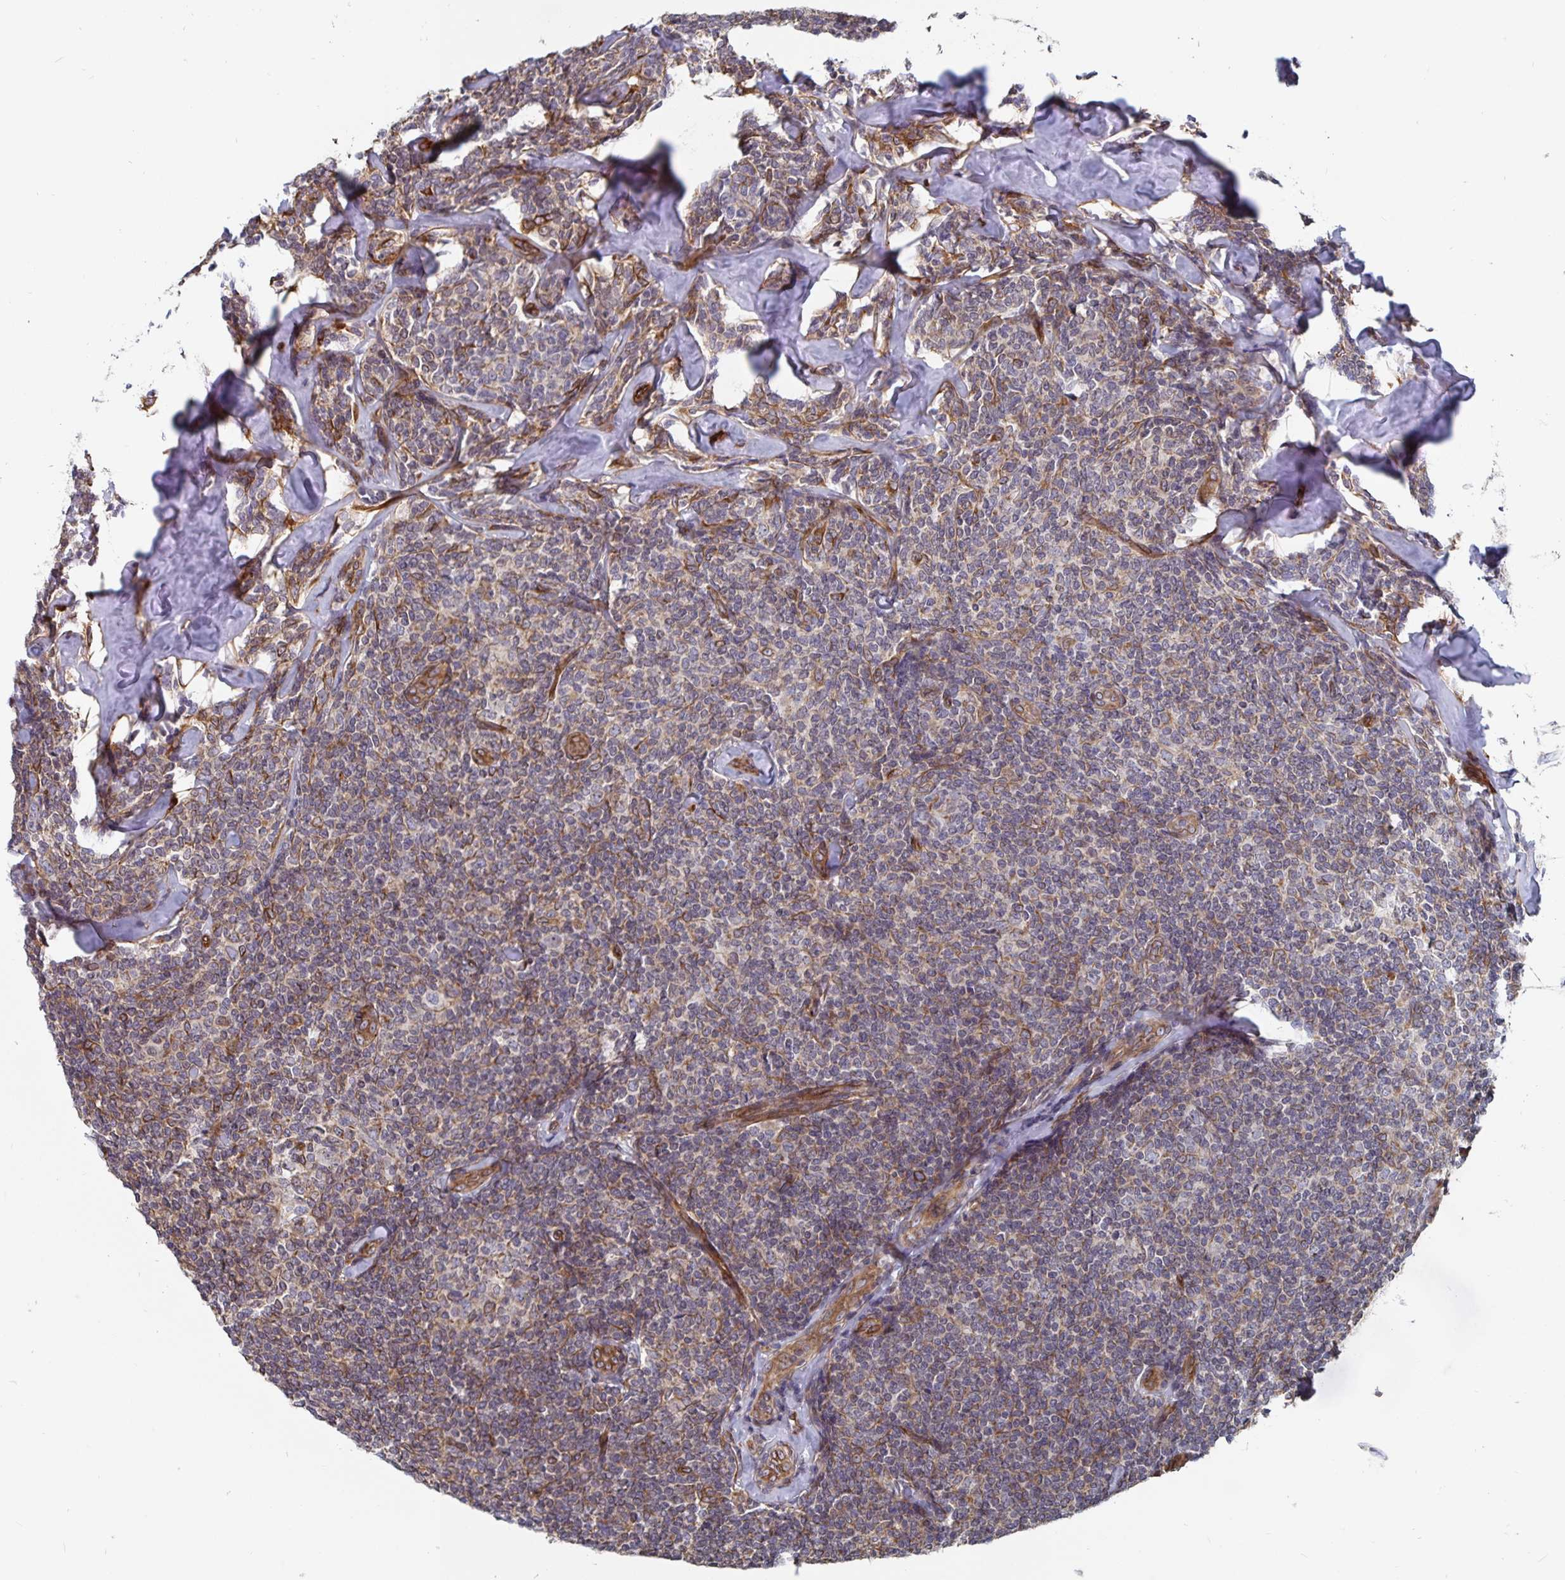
{"staining": {"intensity": "weak", "quantity": ">75%", "location": "cytoplasmic/membranous"}, "tissue": "lymphoma", "cell_type": "Tumor cells", "image_type": "cancer", "snomed": [{"axis": "morphology", "description": "Malignant lymphoma, non-Hodgkin's type, Low grade"}, {"axis": "topography", "description": "Lymph node"}], "caption": "Tumor cells demonstrate low levels of weak cytoplasmic/membranous positivity in about >75% of cells in low-grade malignant lymphoma, non-Hodgkin's type.", "gene": "BCAP29", "patient": {"sex": "female", "age": 56}}